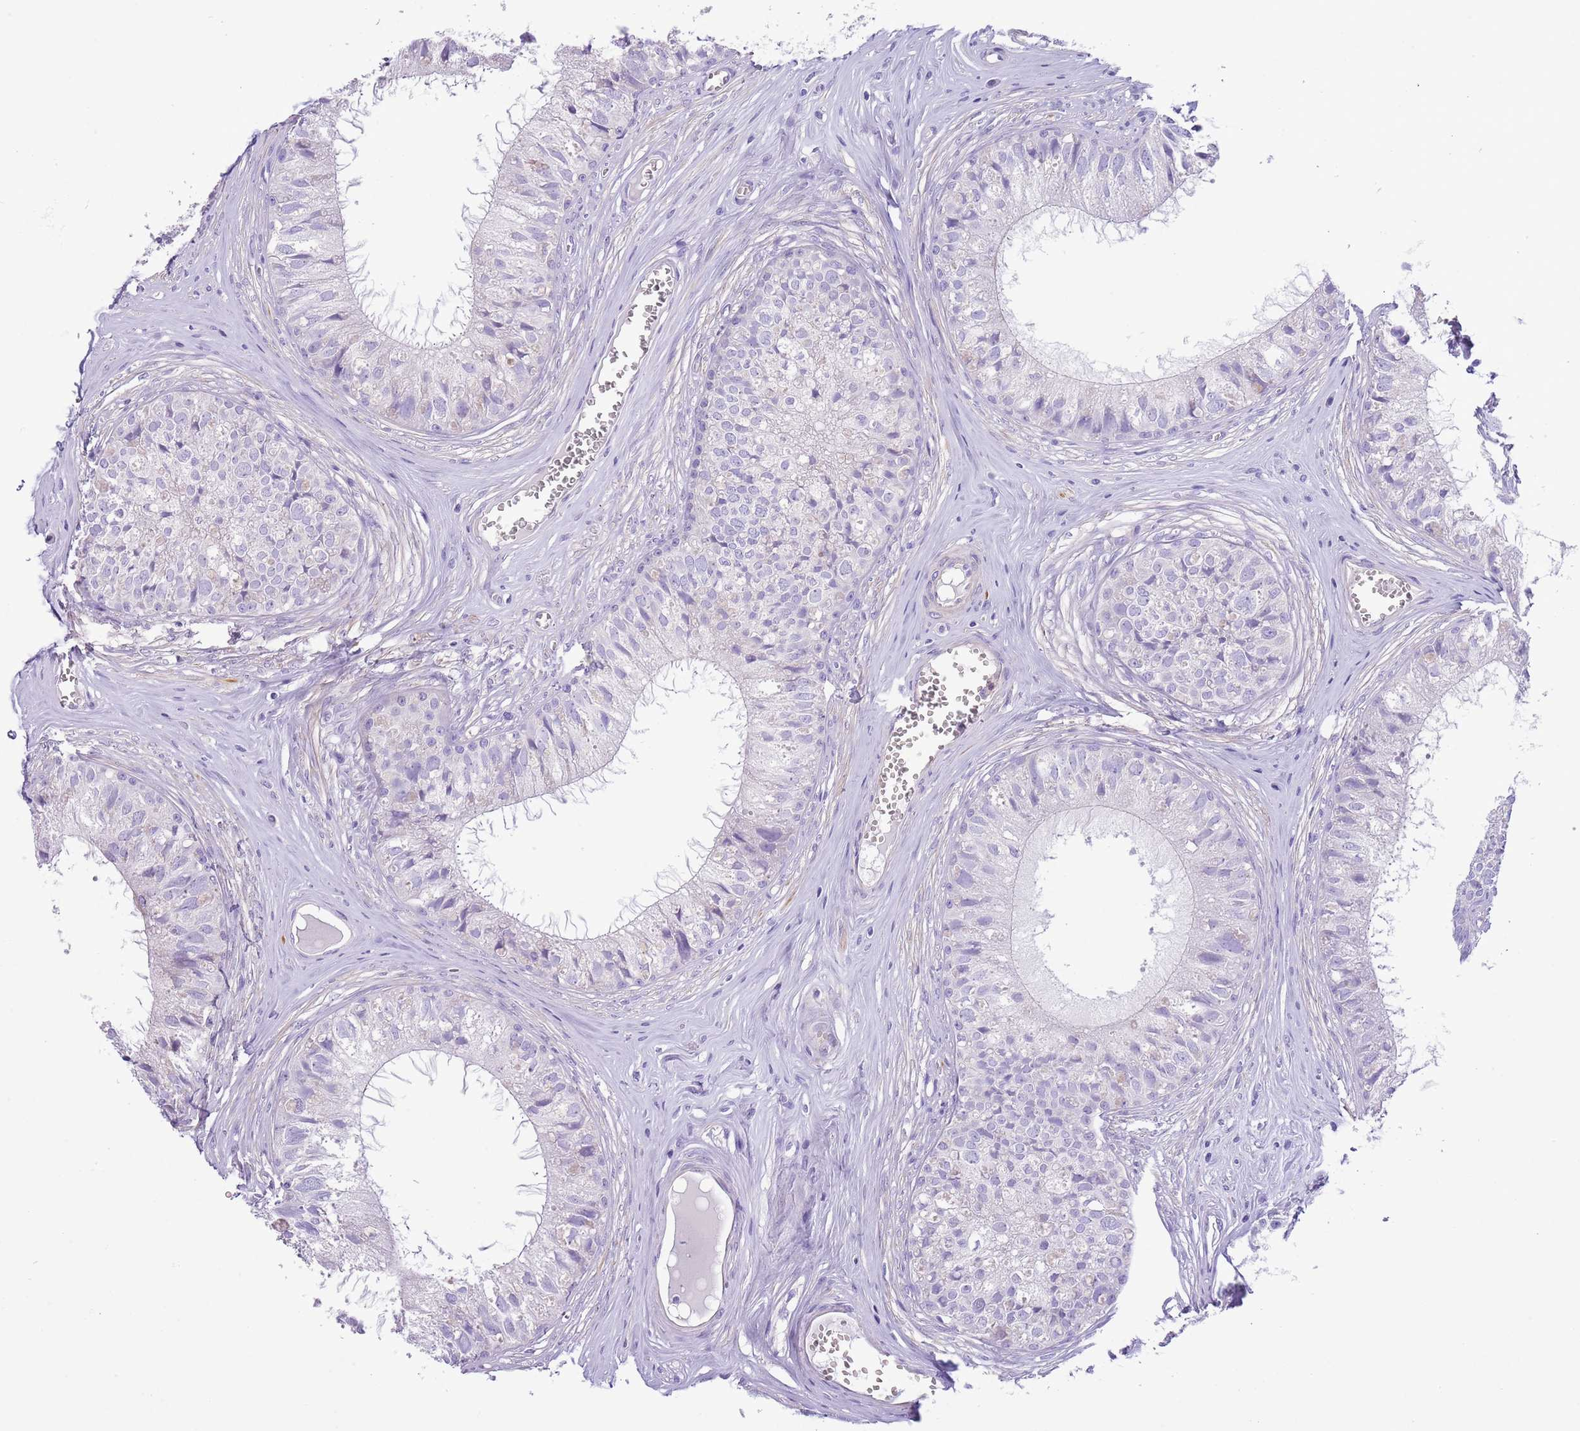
{"staining": {"intensity": "negative", "quantity": "none", "location": "none"}, "tissue": "epididymis", "cell_type": "Glandular cells", "image_type": "normal", "snomed": [{"axis": "morphology", "description": "Normal tissue, NOS"}, {"axis": "topography", "description": "Epididymis"}], "caption": "Protein analysis of benign epididymis reveals no significant expression in glandular cells.", "gene": "OR6M1", "patient": {"sex": "male", "age": 36}}